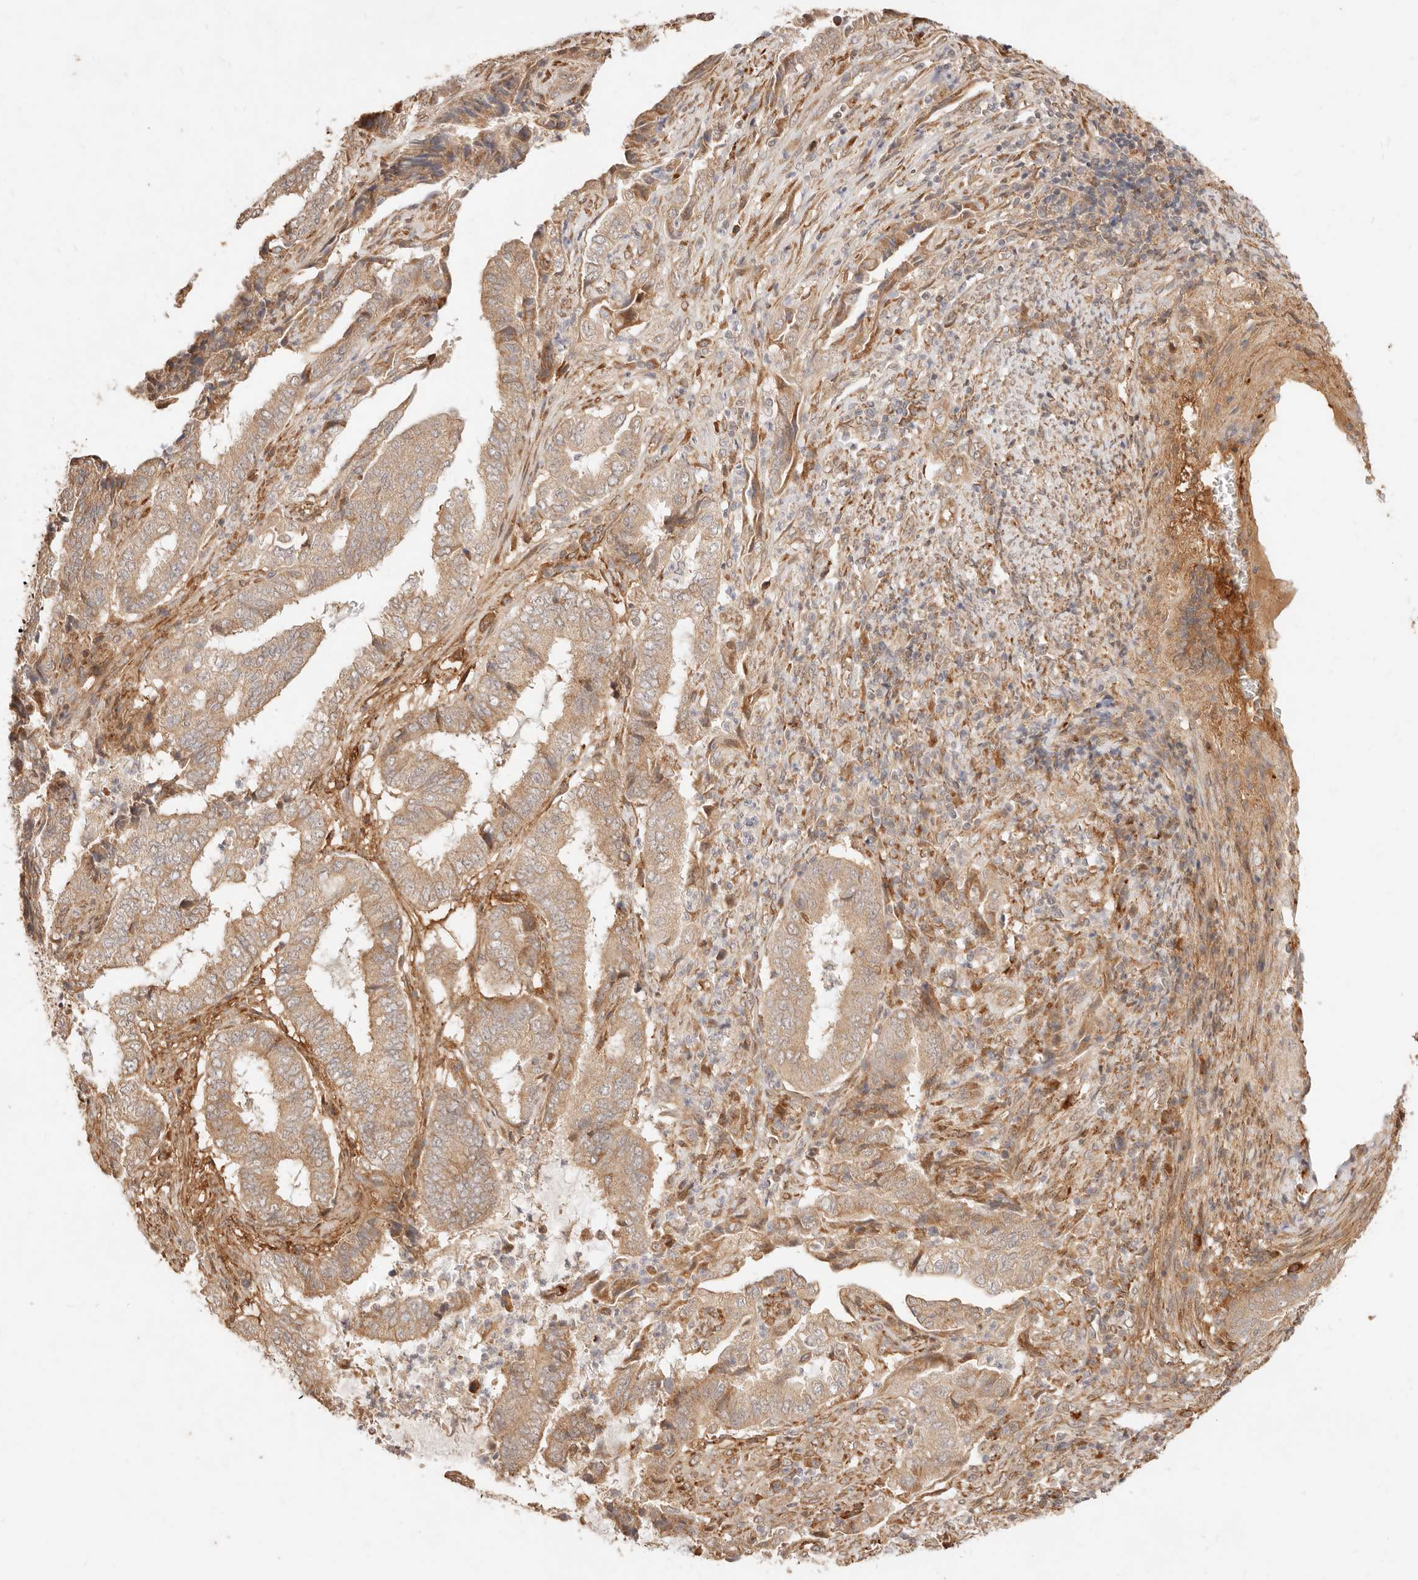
{"staining": {"intensity": "moderate", "quantity": ">75%", "location": "cytoplasmic/membranous"}, "tissue": "endometrial cancer", "cell_type": "Tumor cells", "image_type": "cancer", "snomed": [{"axis": "morphology", "description": "Adenocarcinoma, NOS"}, {"axis": "topography", "description": "Endometrium"}], "caption": "Human endometrial cancer (adenocarcinoma) stained with a protein marker demonstrates moderate staining in tumor cells.", "gene": "UBXN10", "patient": {"sex": "female", "age": 51}}